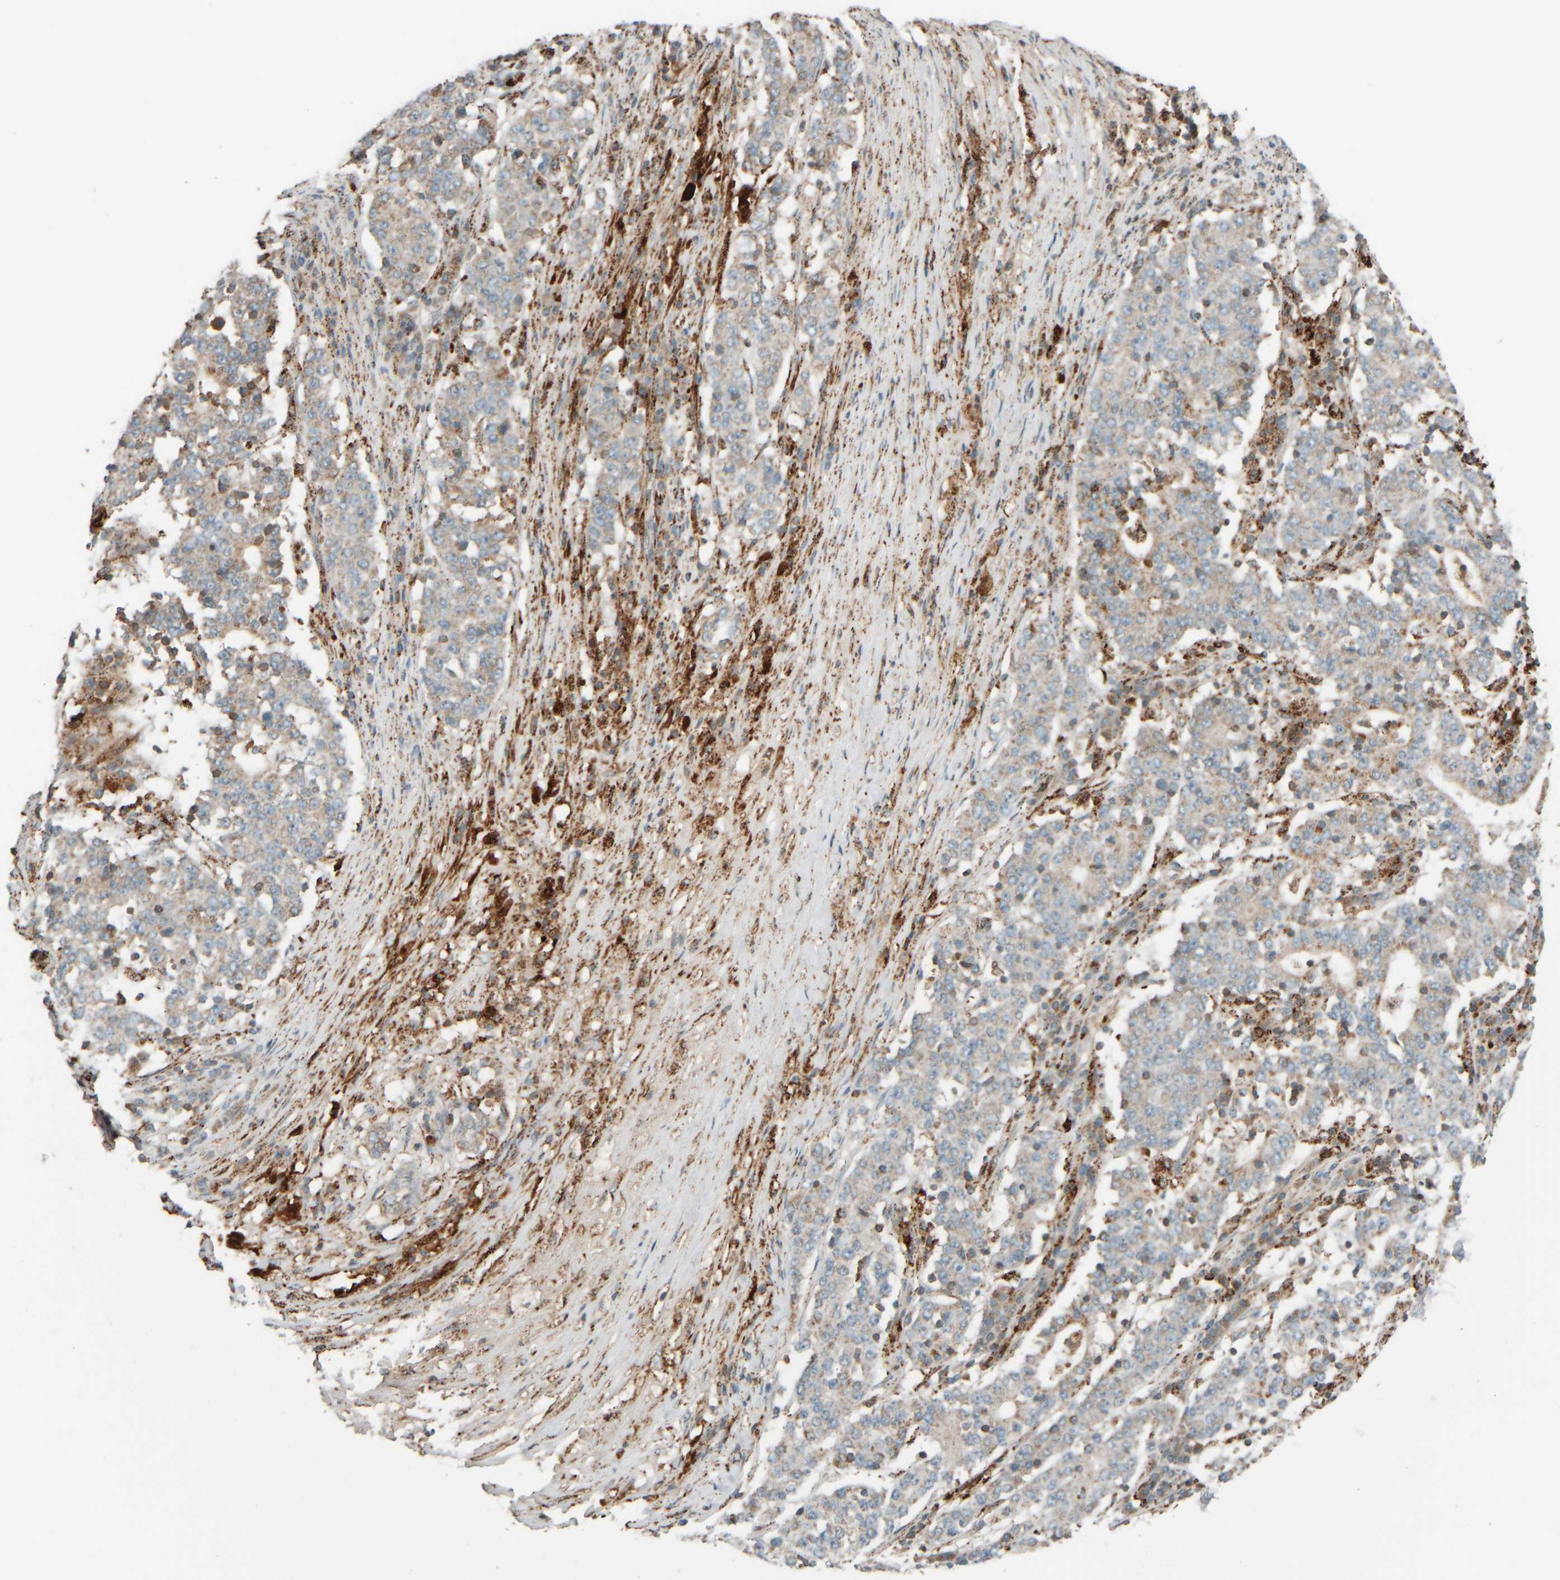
{"staining": {"intensity": "weak", "quantity": "25%-75%", "location": "cytoplasmic/membranous"}, "tissue": "stomach cancer", "cell_type": "Tumor cells", "image_type": "cancer", "snomed": [{"axis": "morphology", "description": "Adenocarcinoma, NOS"}, {"axis": "topography", "description": "Stomach"}], "caption": "About 25%-75% of tumor cells in human adenocarcinoma (stomach) show weak cytoplasmic/membranous protein positivity as visualized by brown immunohistochemical staining.", "gene": "SPAG5", "patient": {"sex": "male", "age": 59}}